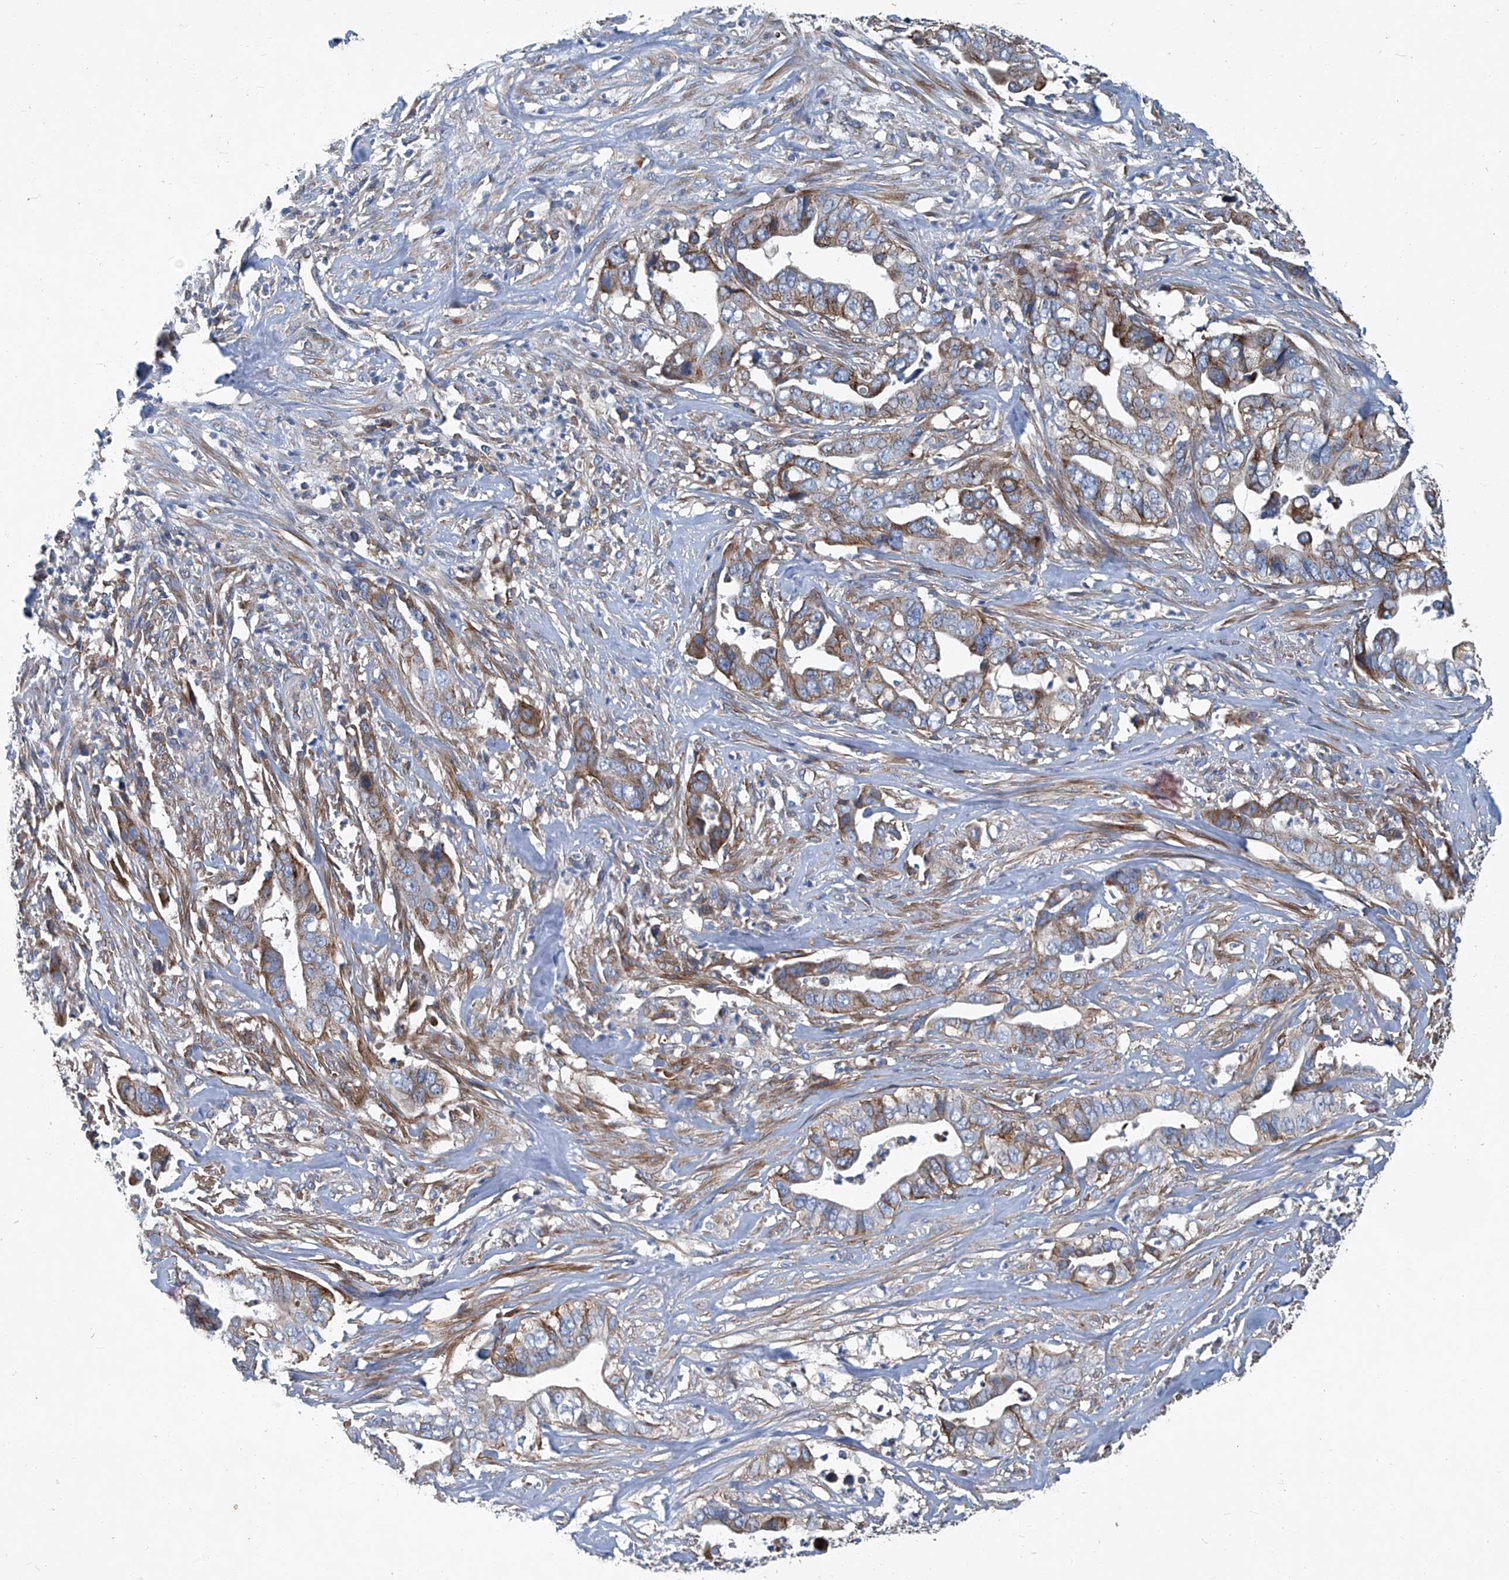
{"staining": {"intensity": "moderate", "quantity": "25%-75%", "location": "cytoplasmic/membranous"}, "tissue": "liver cancer", "cell_type": "Tumor cells", "image_type": "cancer", "snomed": [{"axis": "morphology", "description": "Cholangiocarcinoma"}, {"axis": "topography", "description": "Liver"}], "caption": "Protein staining of liver cancer (cholangiocarcinoma) tissue demonstrates moderate cytoplasmic/membranous expression in about 25%-75% of tumor cells.", "gene": "PIGH", "patient": {"sex": "female", "age": 79}}